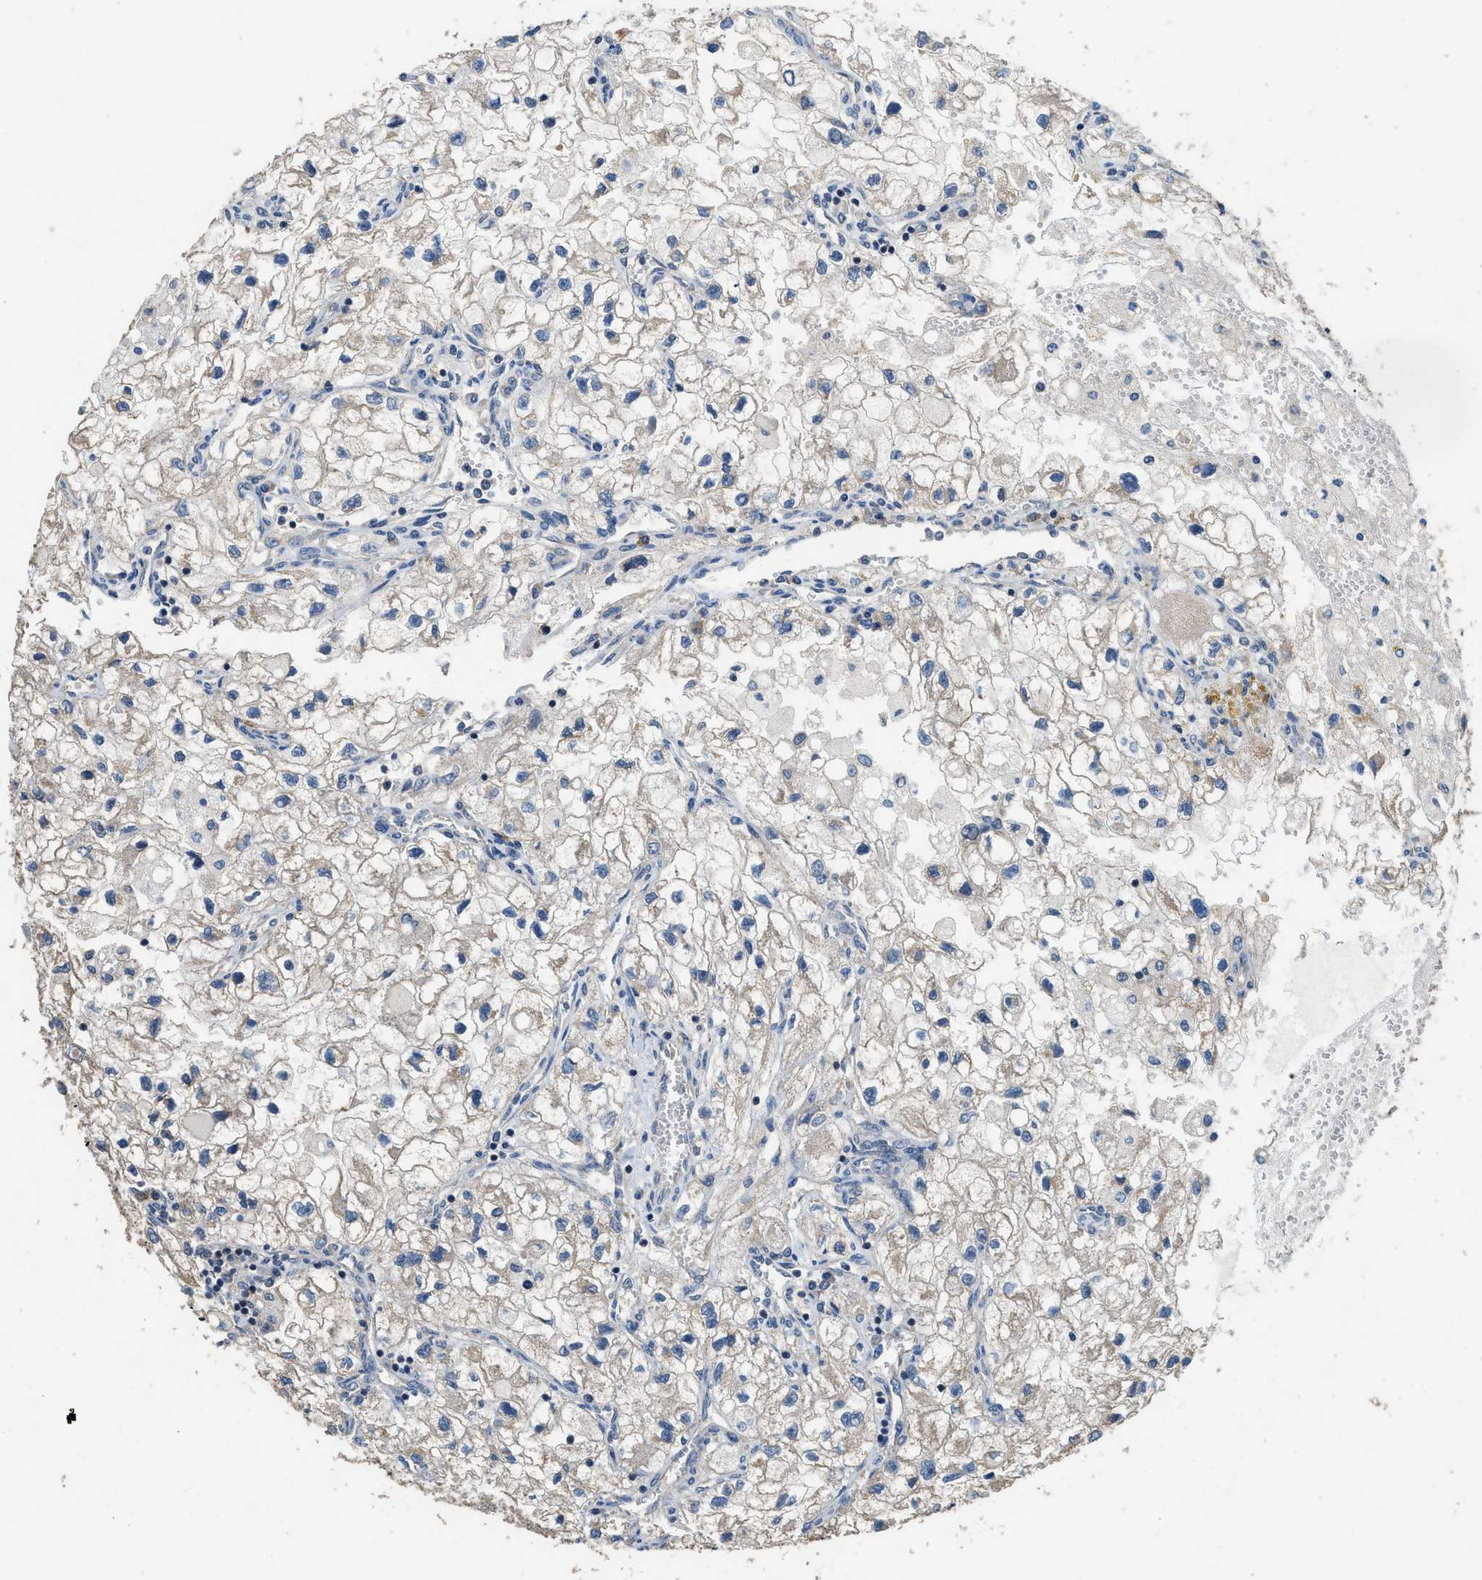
{"staining": {"intensity": "weak", "quantity": "<25%", "location": "cytoplasmic/membranous"}, "tissue": "renal cancer", "cell_type": "Tumor cells", "image_type": "cancer", "snomed": [{"axis": "morphology", "description": "Adenocarcinoma, NOS"}, {"axis": "topography", "description": "Kidney"}], "caption": "Immunohistochemistry of human renal adenocarcinoma displays no staining in tumor cells.", "gene": "SSH2", "patient": {"sex": "female", "age": 70}}